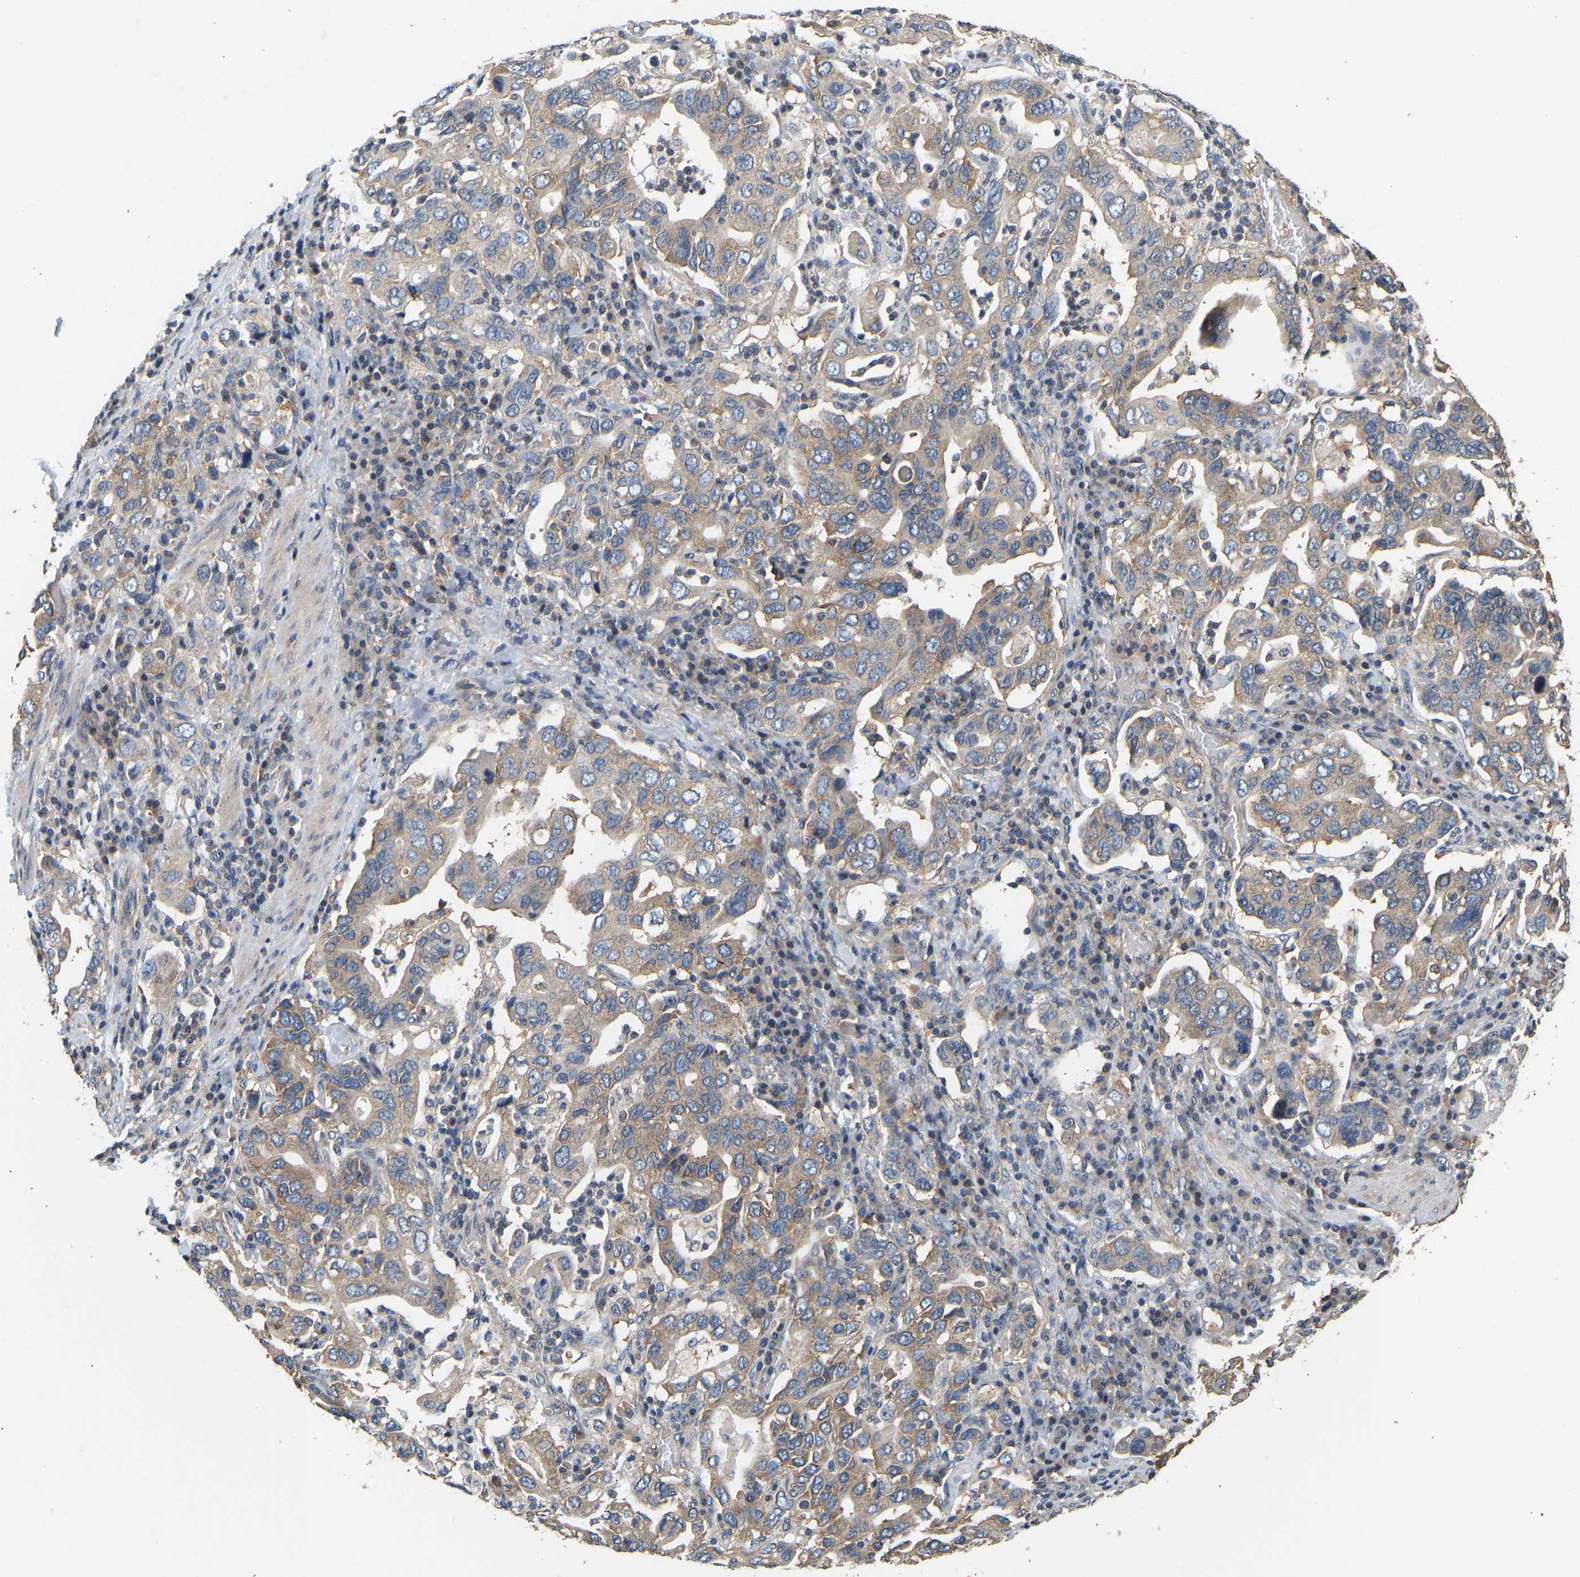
{"staining": {"intensity": "moderate", "quantity": ">75%", "location": "cytoplasmic/membranous"}, "tissue": "stomach cancer", "cell_type": "Tumor cells", "image_type": "cancer", "snomed": [{"axis": "morphology", "description": "Adenocarcinoma, NOS"}, {"axis": "topography", "description": "Stomach, upper"}], "caption": "Human stomach cancer (adenocarcinoma) stained with a brown dye shows moderate cytoplasmic/membranous positive positivity in about >75% of tumor cells.", "gene": "AIMP2", "patient": {"sex": "male", "age": 62}}